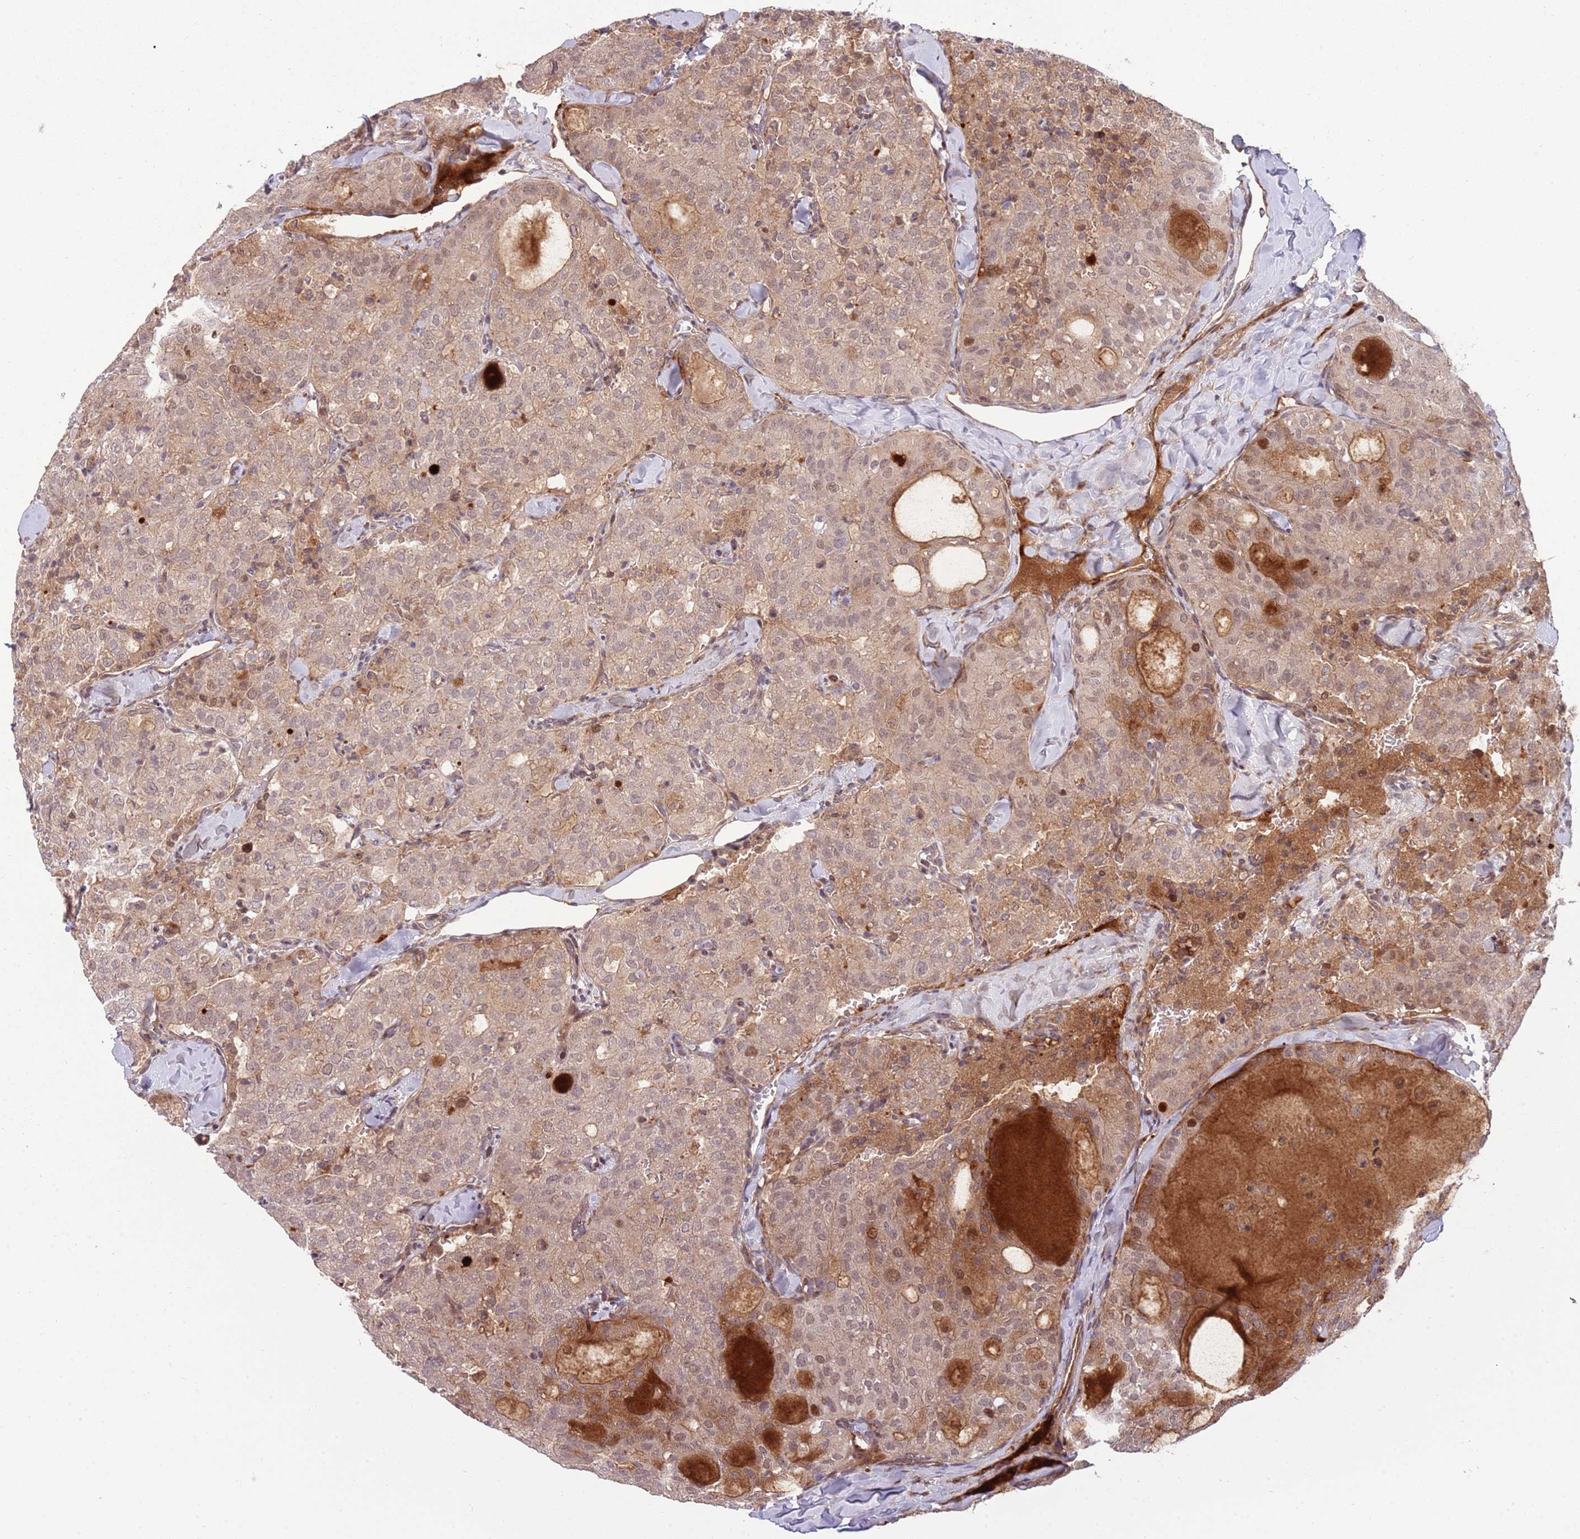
{"staining": {"intensity": "moderate", "quantity": "25%-75%", "location": "cytoplasmic/membranous,nuclear"}, "tissue": "thyroid cancer", "cell_type": "Tumor cells", "image_type": "cancer", "snomed": [{"axis": "morphology", "description": "Follicular adenoma carcinoma, NOS"}, {"axis": "topography", "description": "Thyroid gland"}], "caption": "IHC photomicrograph of thyroid cancer stained for a protein (brown), which shows medium levels of moderate cytoplasmic/membranous and nuclear expression in approximately 25%-75% of tumor cells.", "gene": "NT5DC4", "patient": {"sex": "male", "age": 75}}